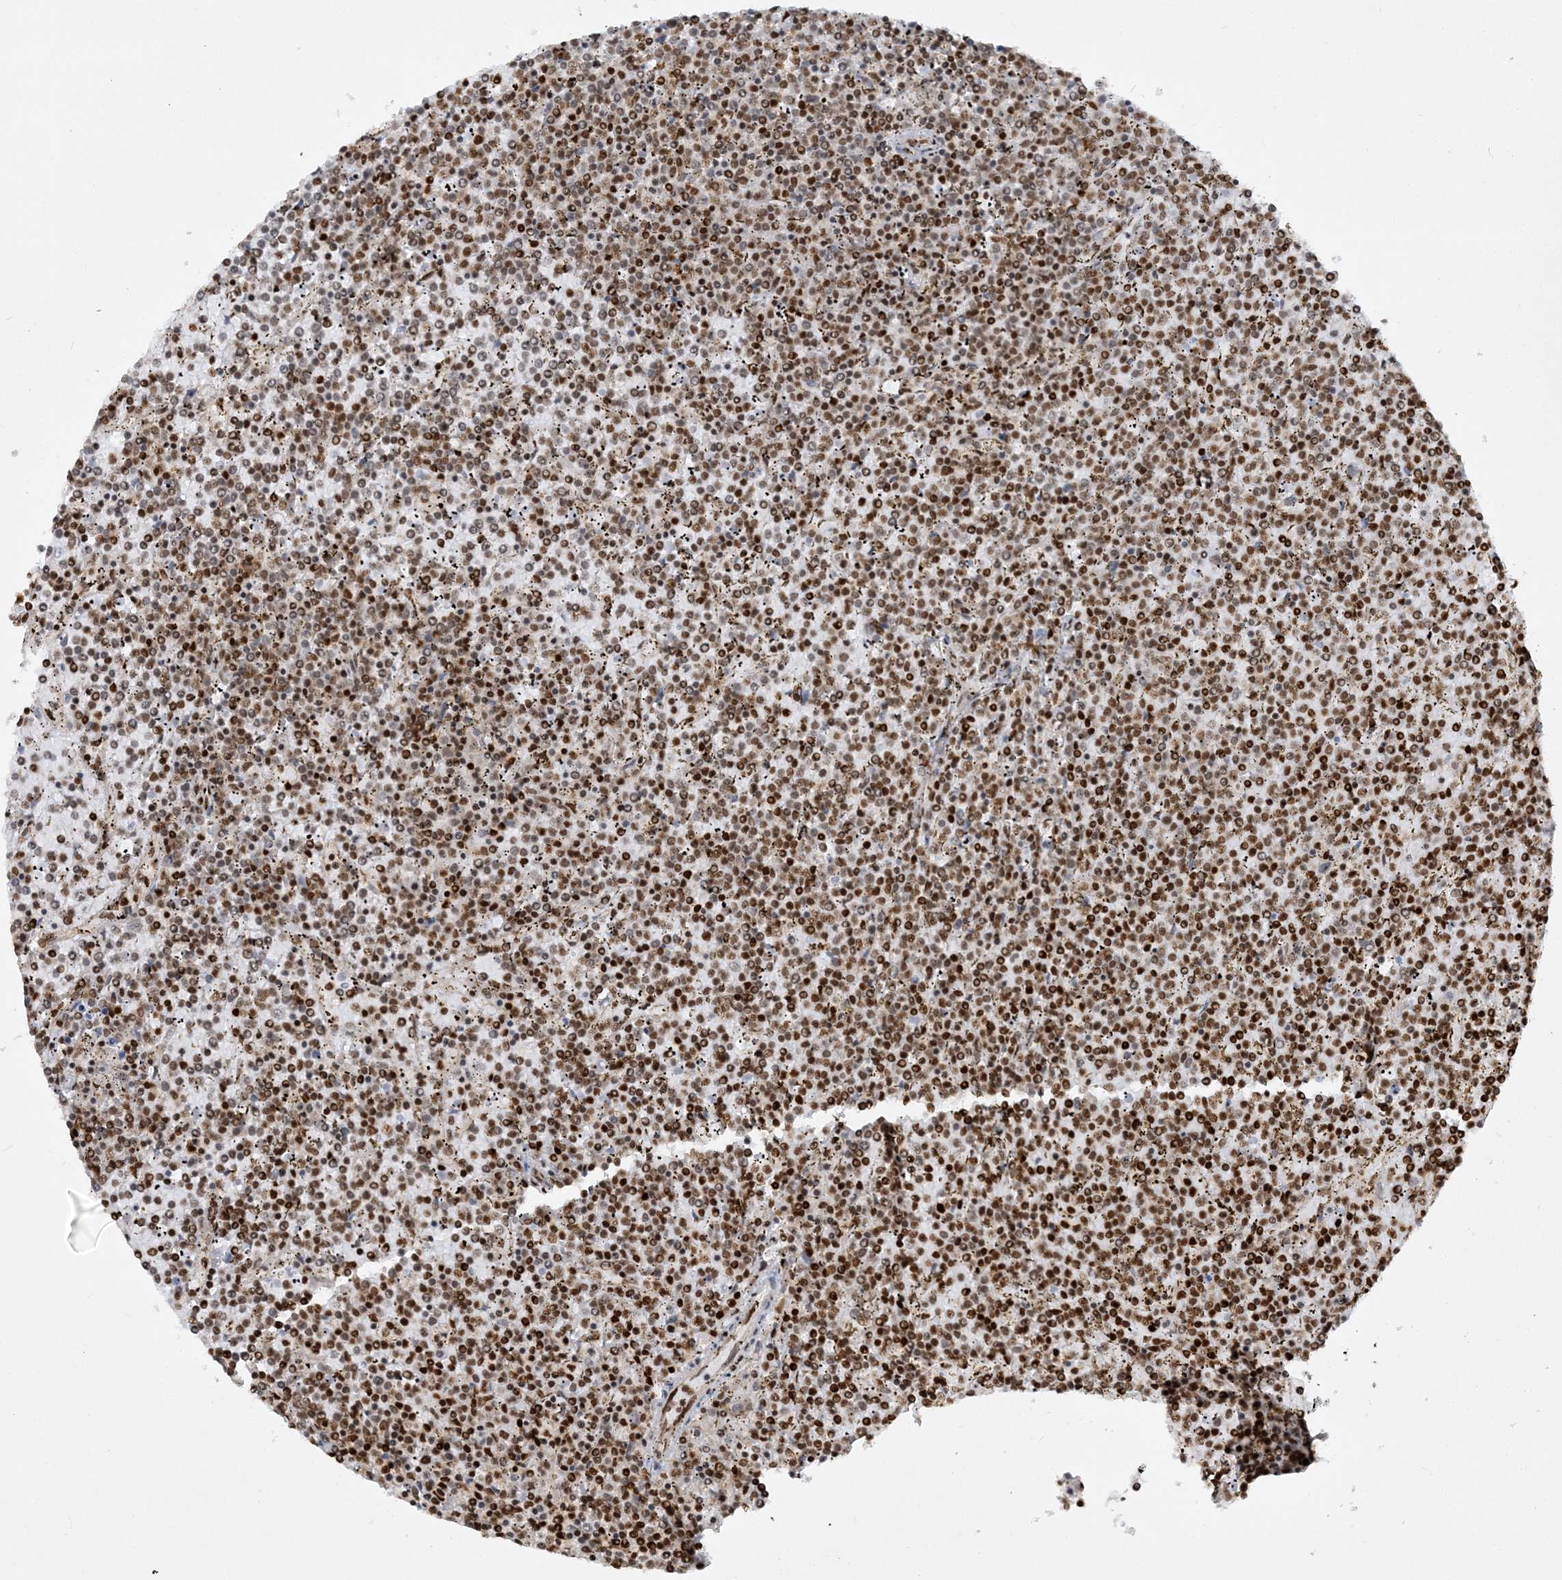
{"staining": {"intensity": "strong", "quantity": ">75%", "location": "nuclear"}, "tissue": "lymphoma", "cell_type": "Tumor cells", "image_type": "cancer", "snomed": [{"axis": "morphology", "description": "Malignant lymphoma, non-Hodgkin's type, Low grade"}, {"axis": "topography", "description": "Spleen"}], "caption": "High-magnification brightfield microscopy of low-grade malignant lymphoma, non-Hodgkin's type stained with DAB (3,3'-diaminobenzidine) (brown) and counterstained with hematoxylin (blue). tumor cells exhibit strong nuclear positivity is present in about>75% of cells.", "gene": "DELE1", "patient": {"sex": "female", "age": 19}}